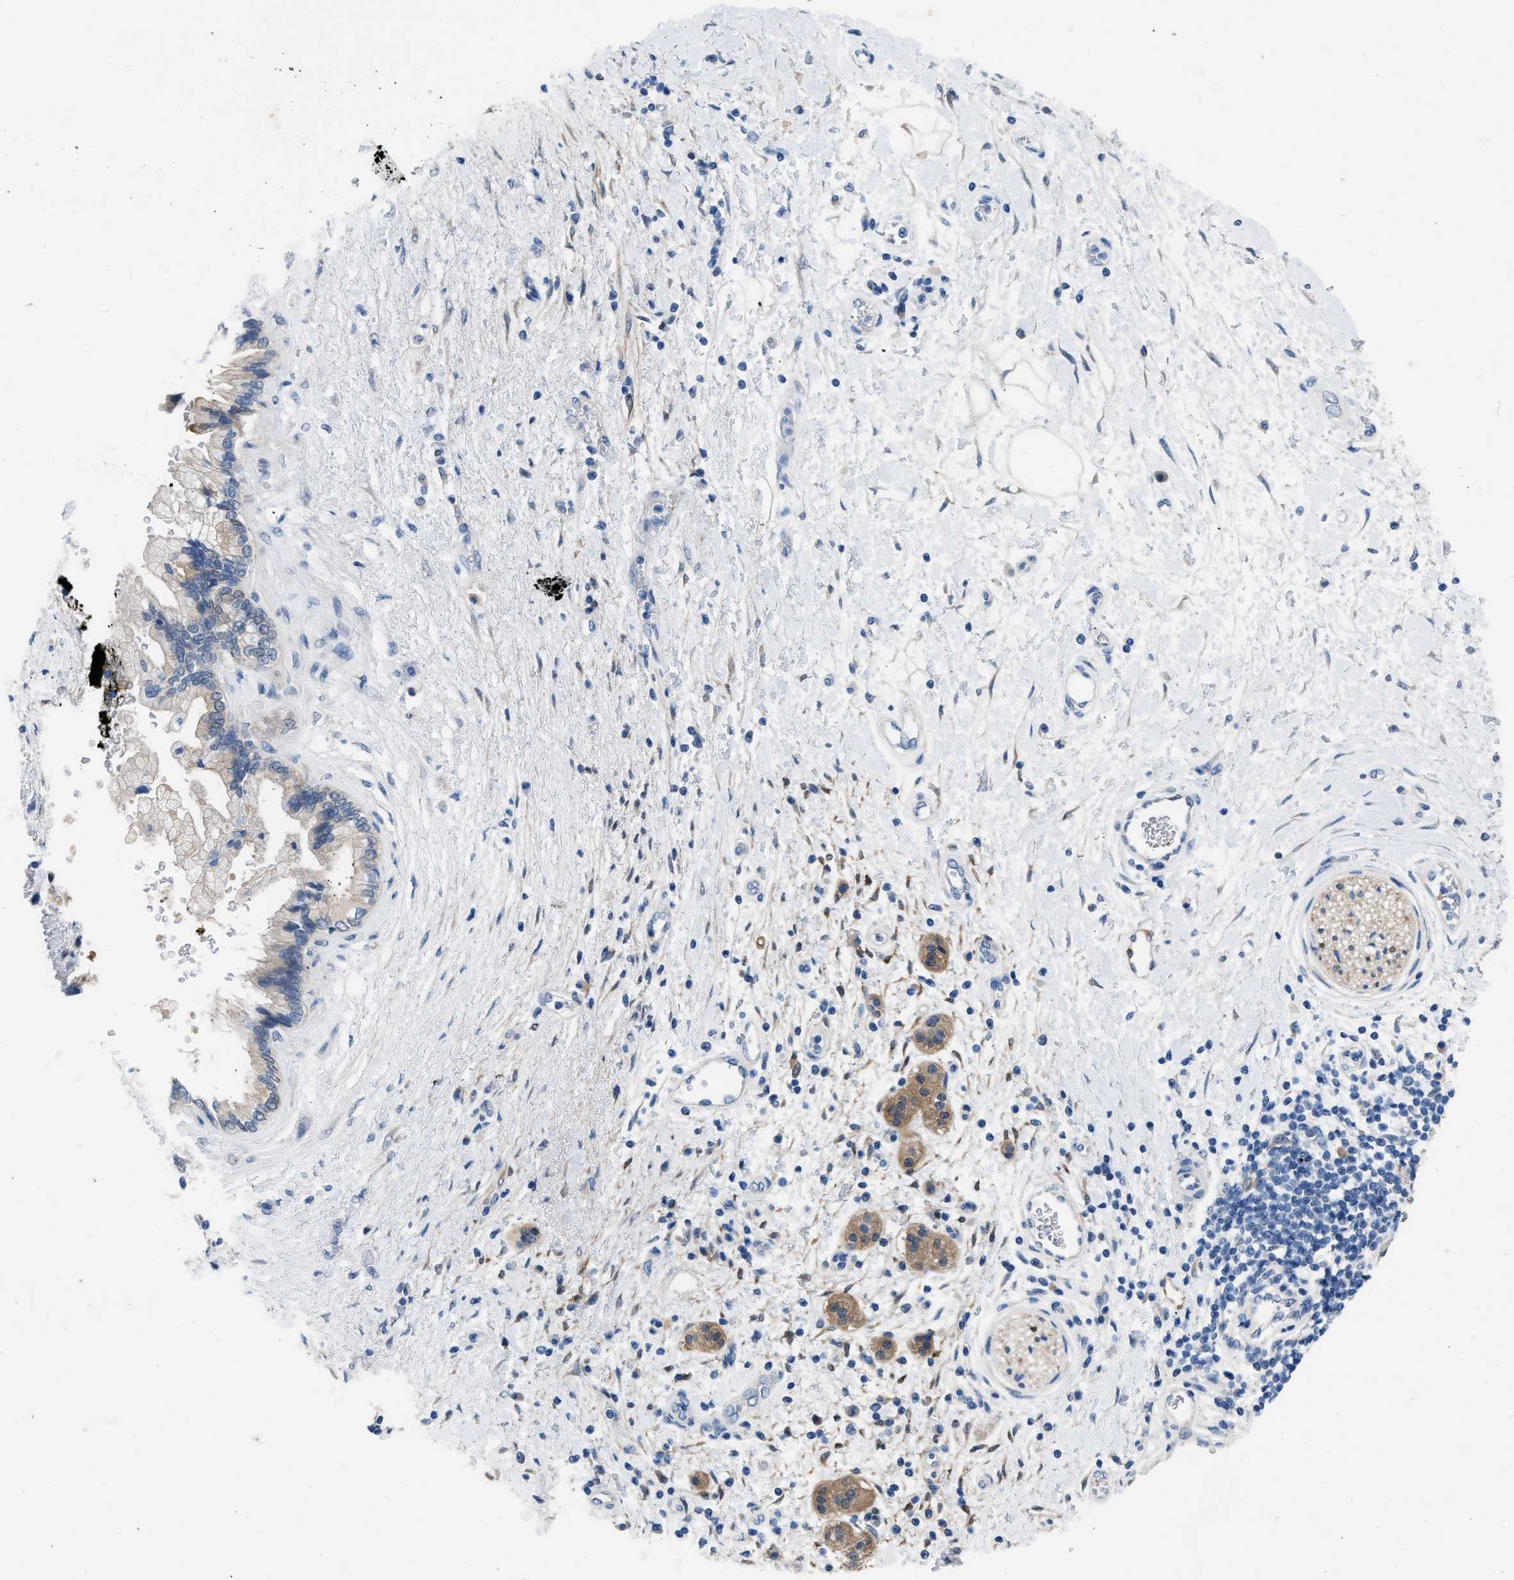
{"staining": {"intensity": "moderate", "quantity": "25%-75%", "location": "cytoplasmic/membranous"}, "tissue": "pancreatic cancer", "cell_type": "Tumor cells", "image_type": "cancer", "snomed": [{"axis": "morphology", "description": "Adenocarcinoma, NOS"}, {"axis": "topography", "description": "Pancreas"}], "caption": "Tumor cells show moderate cytoplasmic/membranous expression in approximately 25%-75% of cells in pancreatic cancer (adenocarcinoma).", "gene": "RBP1", "patient": {"sex": "female", "age": 60}}